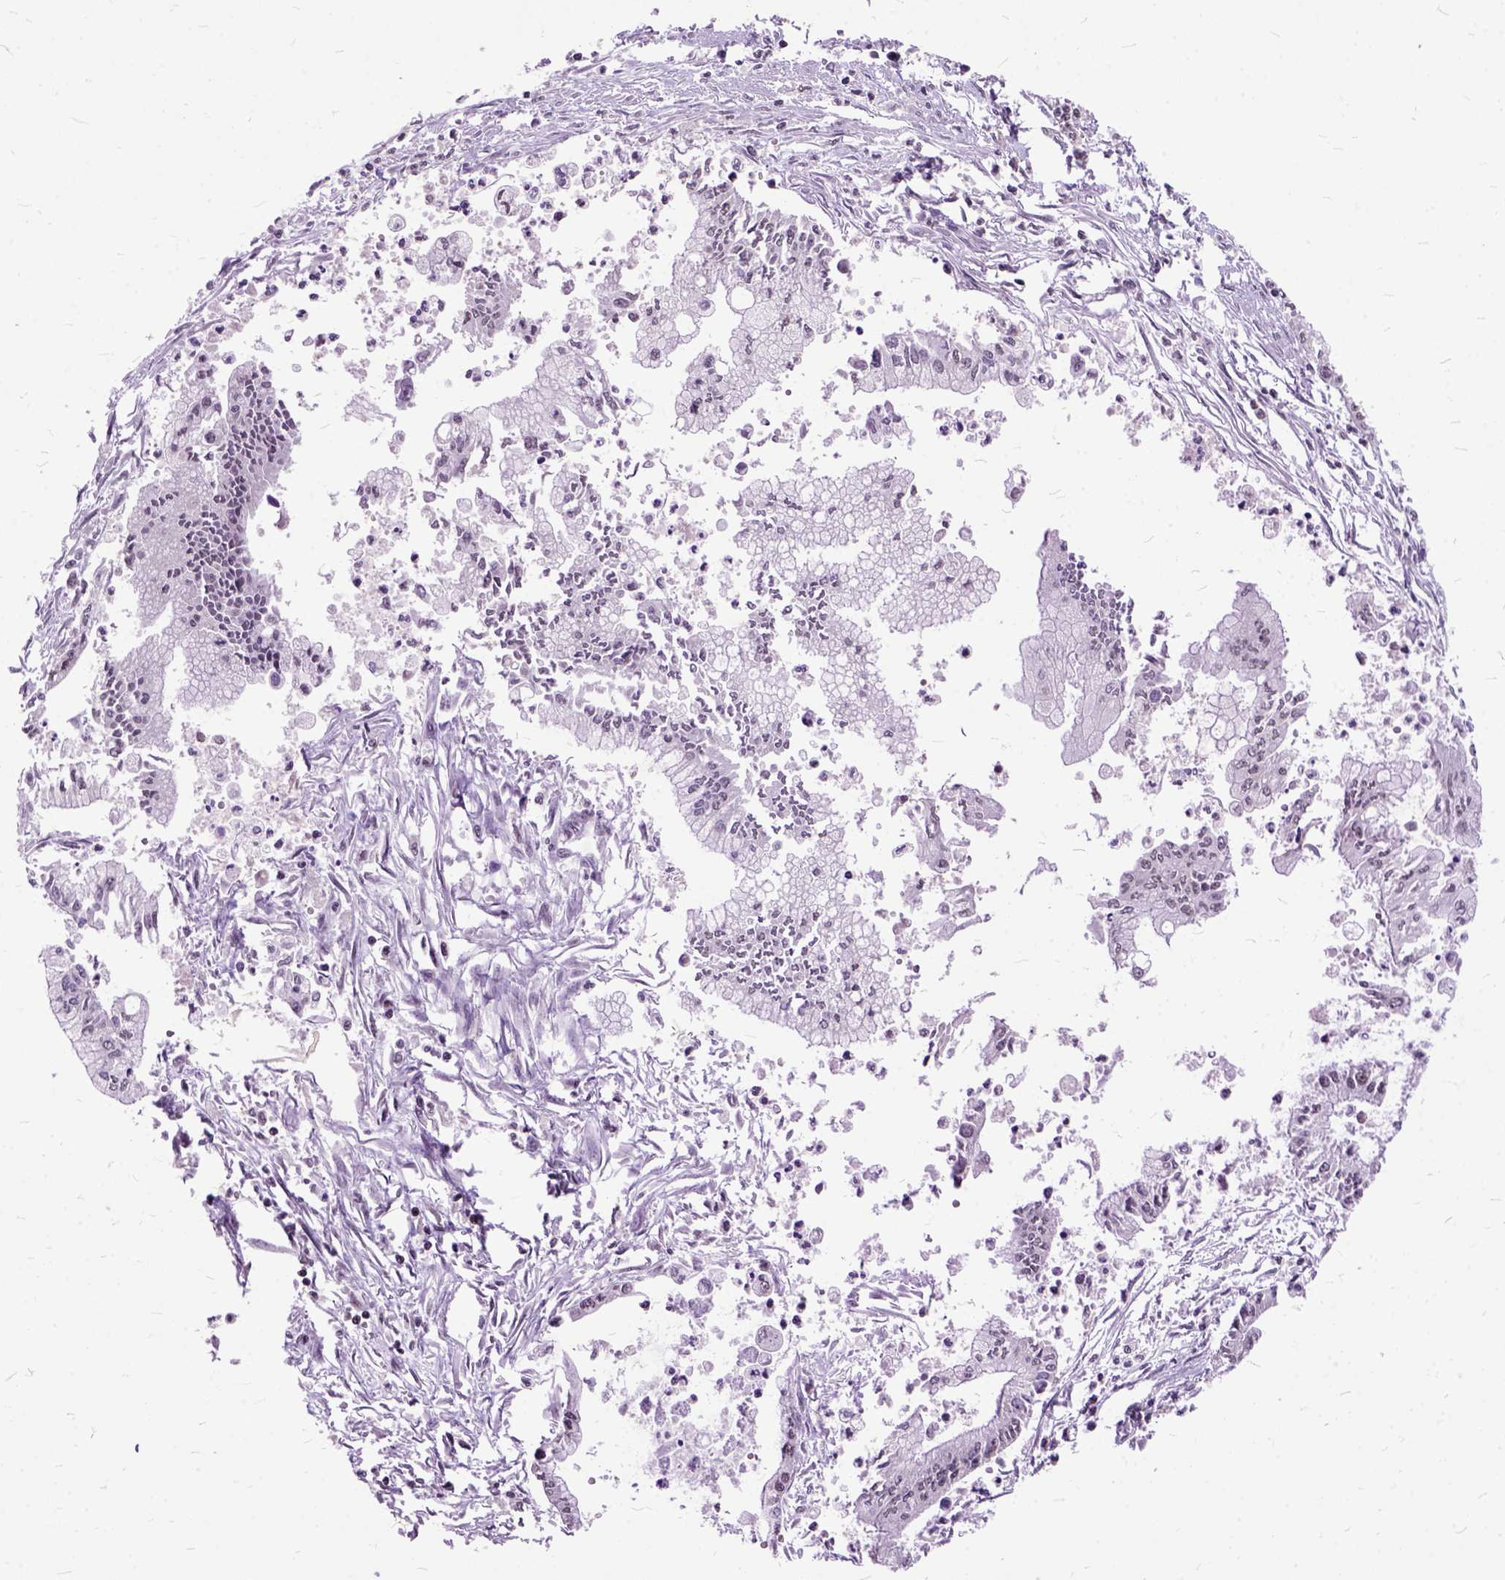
{"staining": {"intensity": "negative", "quantity": "none", "location": "none"}, "tissue": "pancreatic cancer", "cell_type": "Tumor cells", "image_type": "cancer", "snomed": [{"axis": "morphology", "description": "Adenocarcinoma, NOS"}, {"axis": "topography", "description": "Pancreas"}], "caption": "IHC histopathology image of neoplastic tissue: pancreatic cancer (adenocarcinoma) stained with DAB (3,3'-diaminobenzidine) demonstrates no significant protein expression in tumor cells.", "gene": "ORC5", "patient": {"sex": "female", "age": 65}}